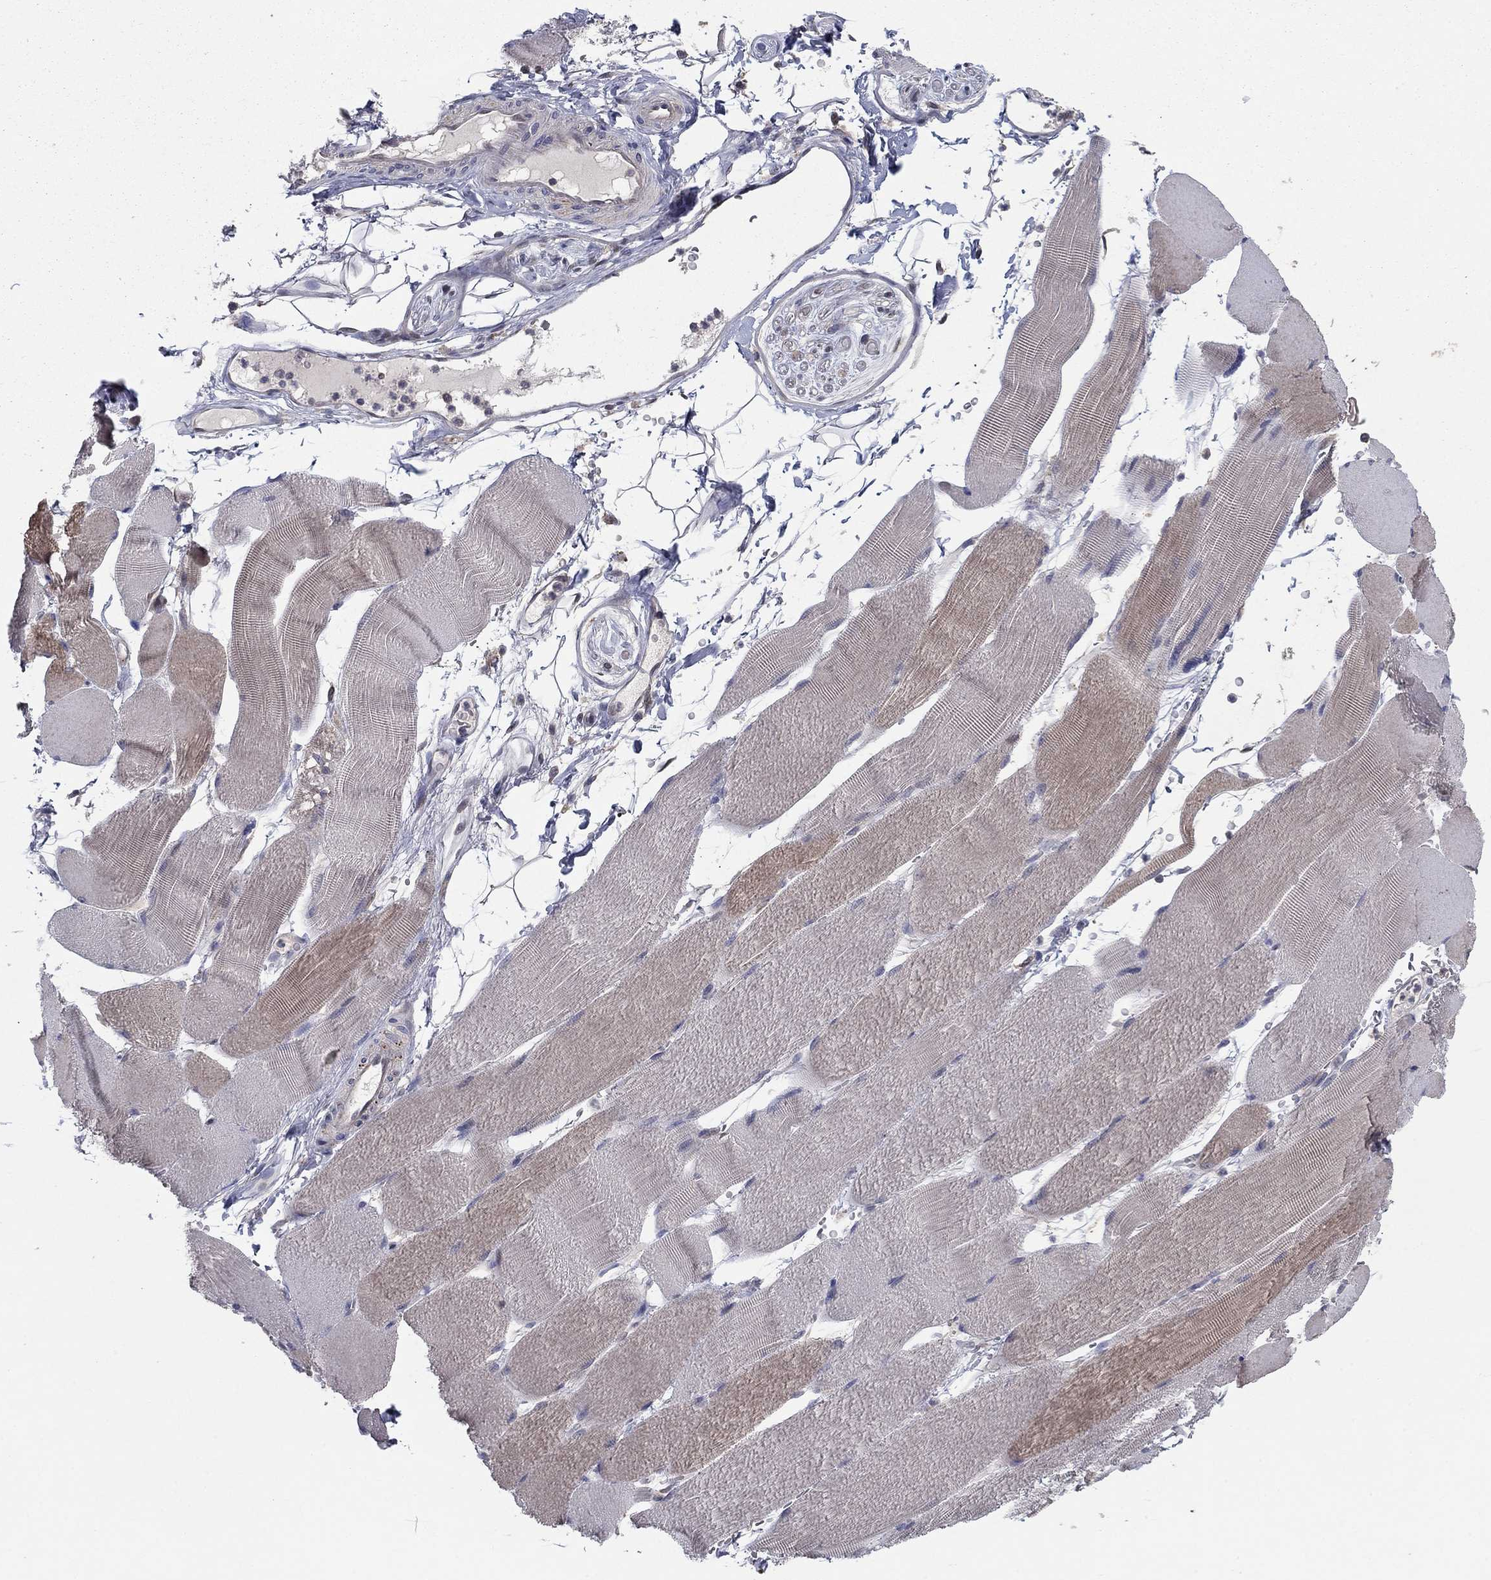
{"staining": {"intensity": "weak", "quantity": "25%-75%", "location": "cytoplasmic/membranous"}, "tissue": "skeletal muscle", "cell_type": "Myocytes", "image_type": "normal", "snomed": [{"axis": "morphology", "description": "Normal tissue, NOS"}, {"axis": "topography", "description": "Skeletal muscle"}], "caption": "Protein staining of normal skeletal muscle shows weak cytoplasmic/membranous staining in approximately 25%-75% of myocytes.", "gene": "GRHPR", "patient": {"sex": "male", "age": 56}}